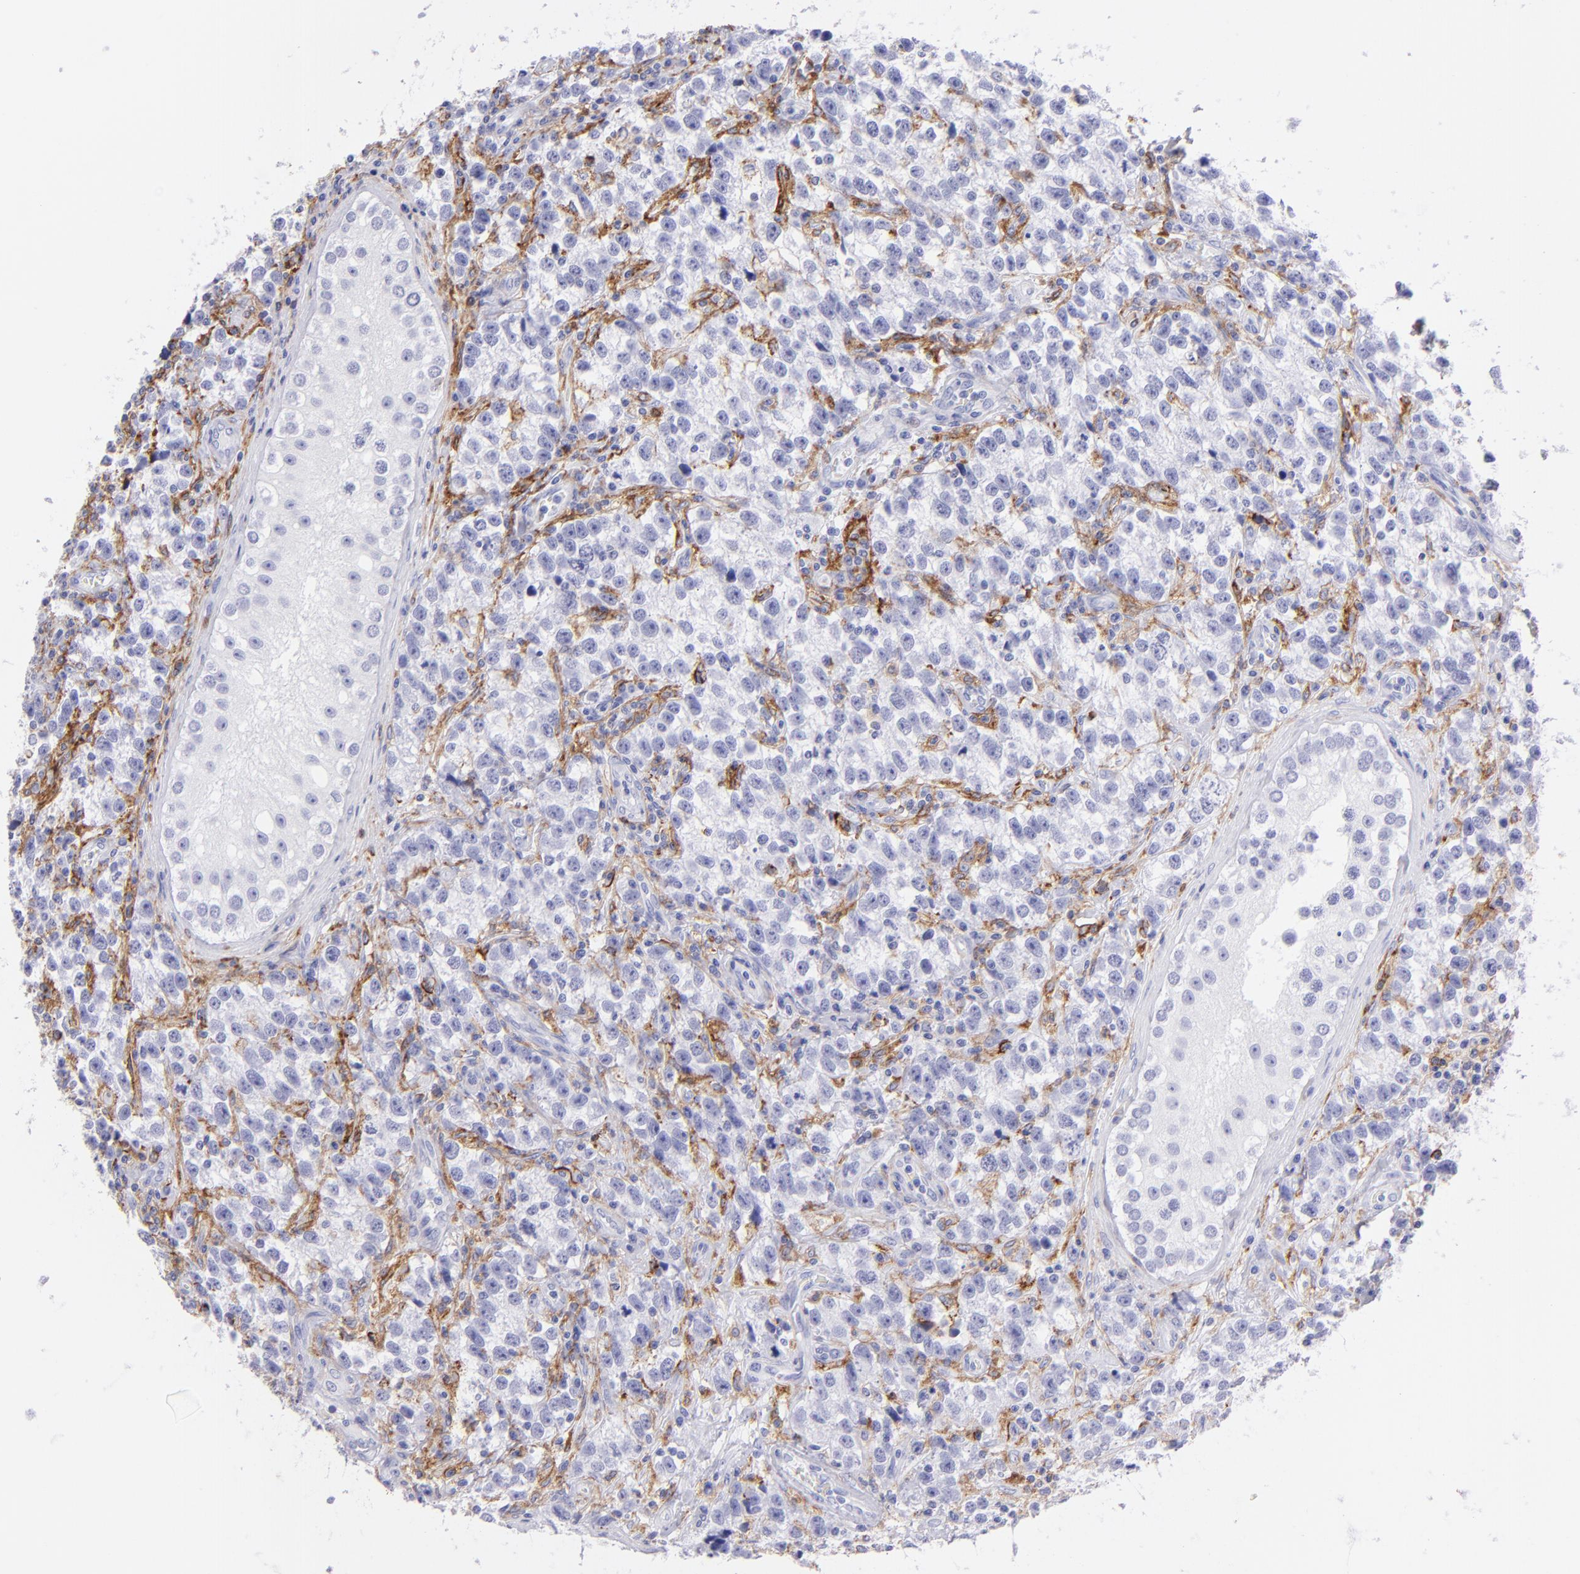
{"staining": {"intensity": "negative", "quantity": "none", "location": "none"}, "tissue": "testis cancer", "cell_type": "Tumor cells", "image_type": "cancer", "snomed": [{"axis": "morphology", "description": "Seminoma, NOS"}, {"axis": "topography", "description": "Testis"}], "caption": "A histopathology image of human seminoma (testis) is negative for staining in tumor cells.", "gene": "CD72", "patient": {"sex": "male", "age": 38}}